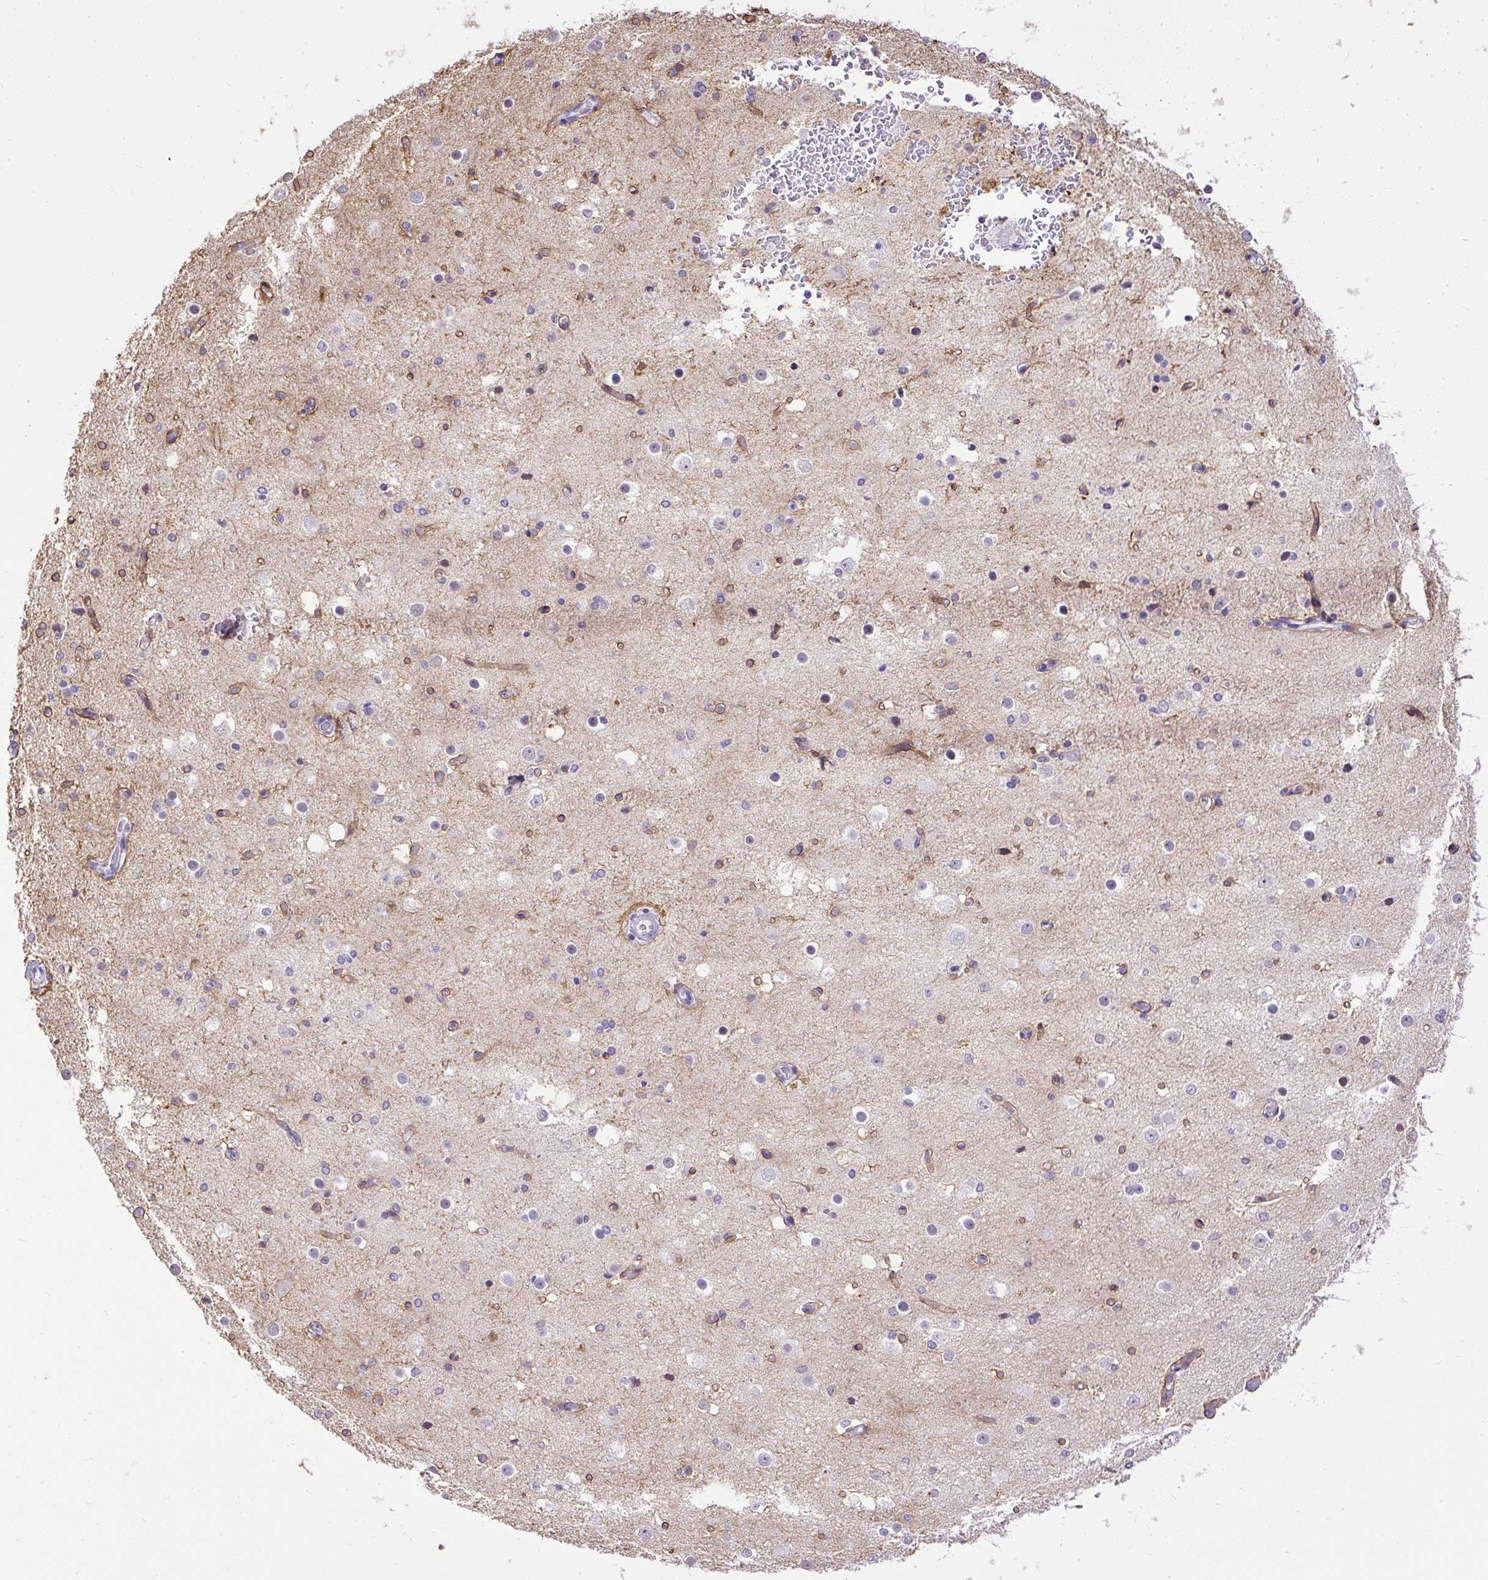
{"staining": {"intensity": "weak", "quantity": "25%-75%", "location": "cytoplasmic/membranous"}, "tissue": "cerebral cortex", "cell_type": "Endothelial cells", "image_type": "normal", "snomed": [{"axis": "morphology", "description": "Normal tissue, NOS"}, {"axis": "morphology", "description": "Inflammation, NOS"}, {"axis": "topography", "description": "Cerebral cortex"}], "caption": "IHC (DAB) staining of normal human cerebral cortex displays weak cytoplasmic/membranous protein staining in about 25%-75% of endothelial cells.", "gene": "WNT10B", "patient": {"sex": "male", "age": 6}}